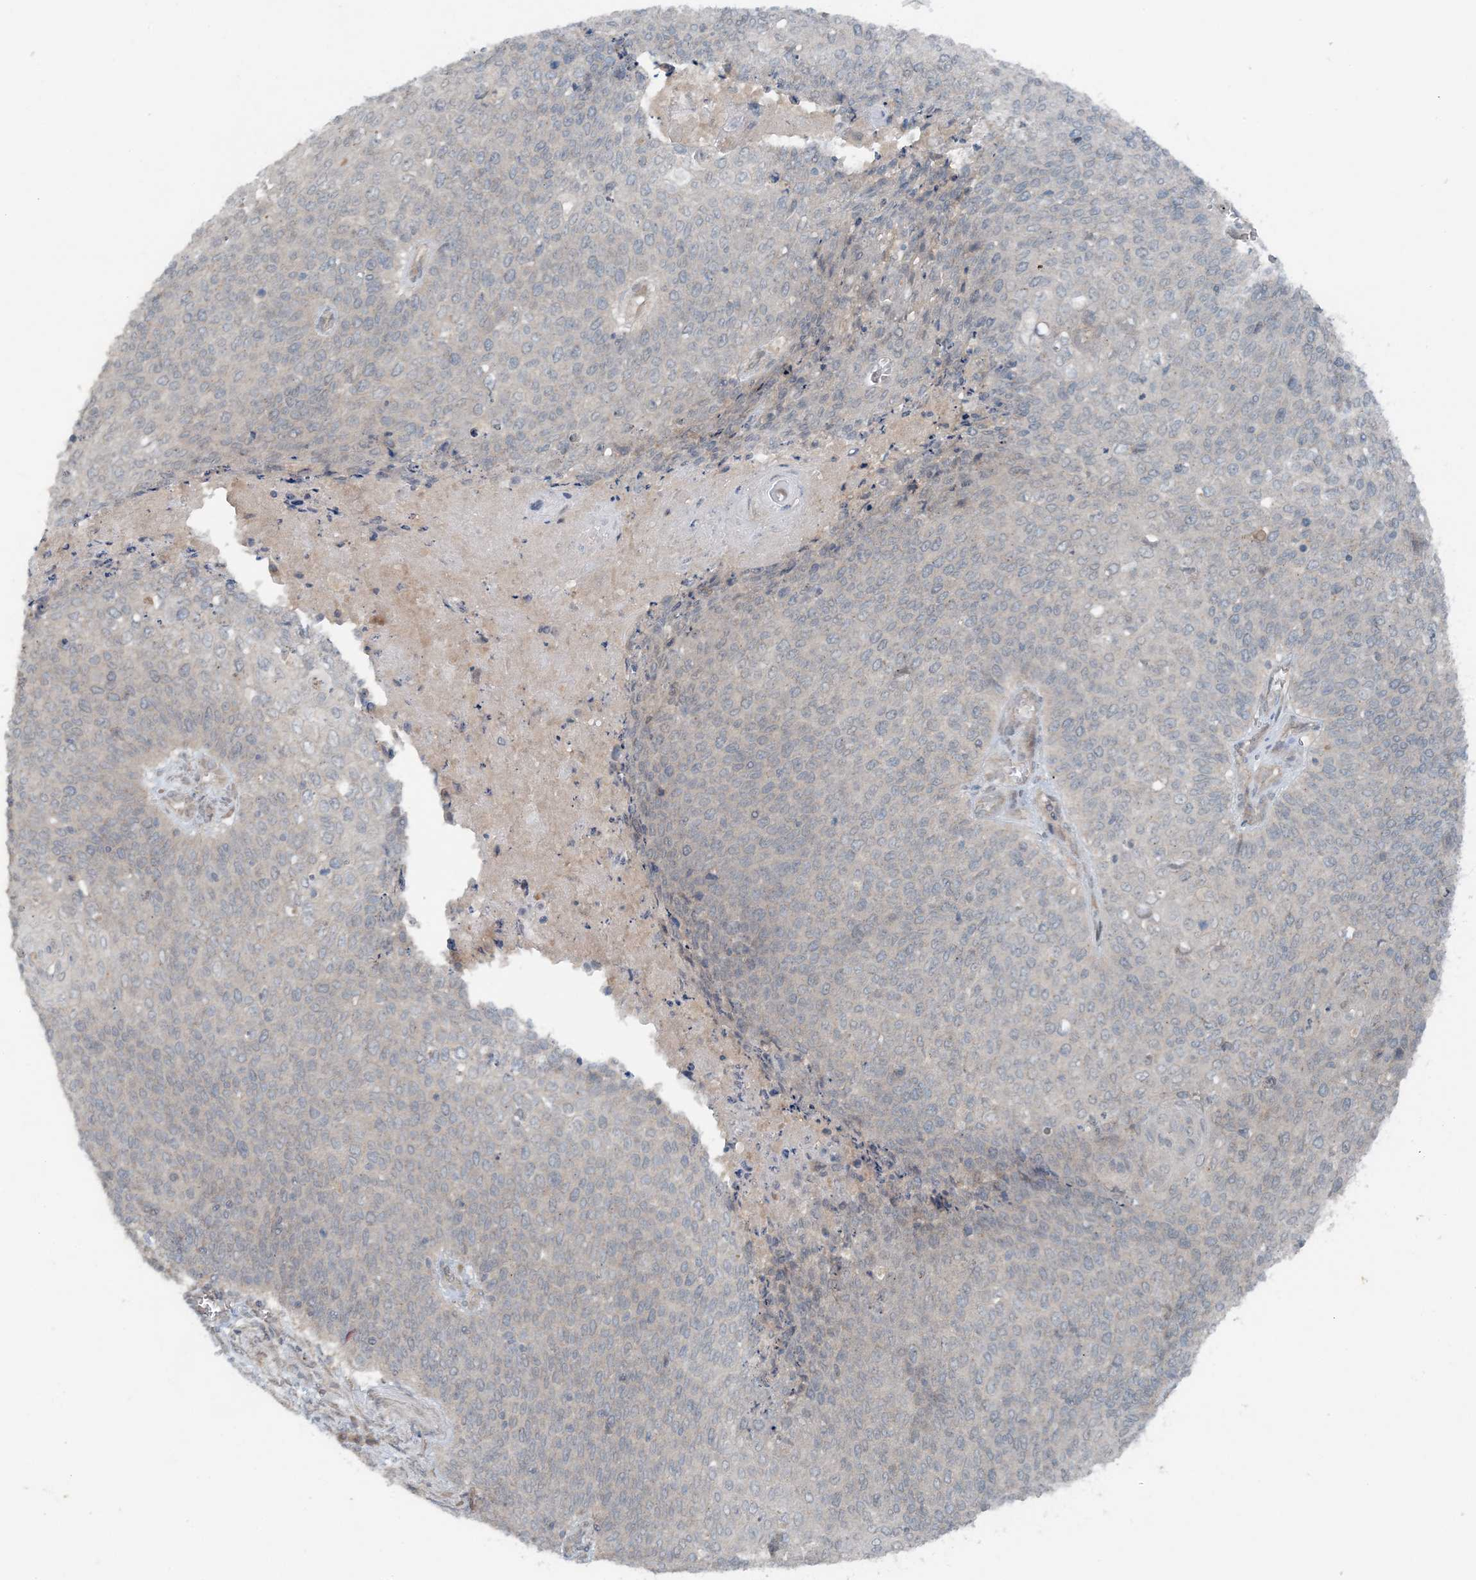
{"staining": {"intensity": "negative", "quantity": "none", "location": "none"}, "tissue": "cervical cancer", "cell_type": "Tumor cells", "image_type": "cancer", "snomed": [{"axis": "morphology", "description": "Squamous cell carcinoma, NOS"}, {"axis": "topography", "description": "Cervix"}], "caption": "There is no significant staining in tumor cells of cervical cancer.", "gene": "MITD1", "patient": {"sex": "female", "age": 39}}